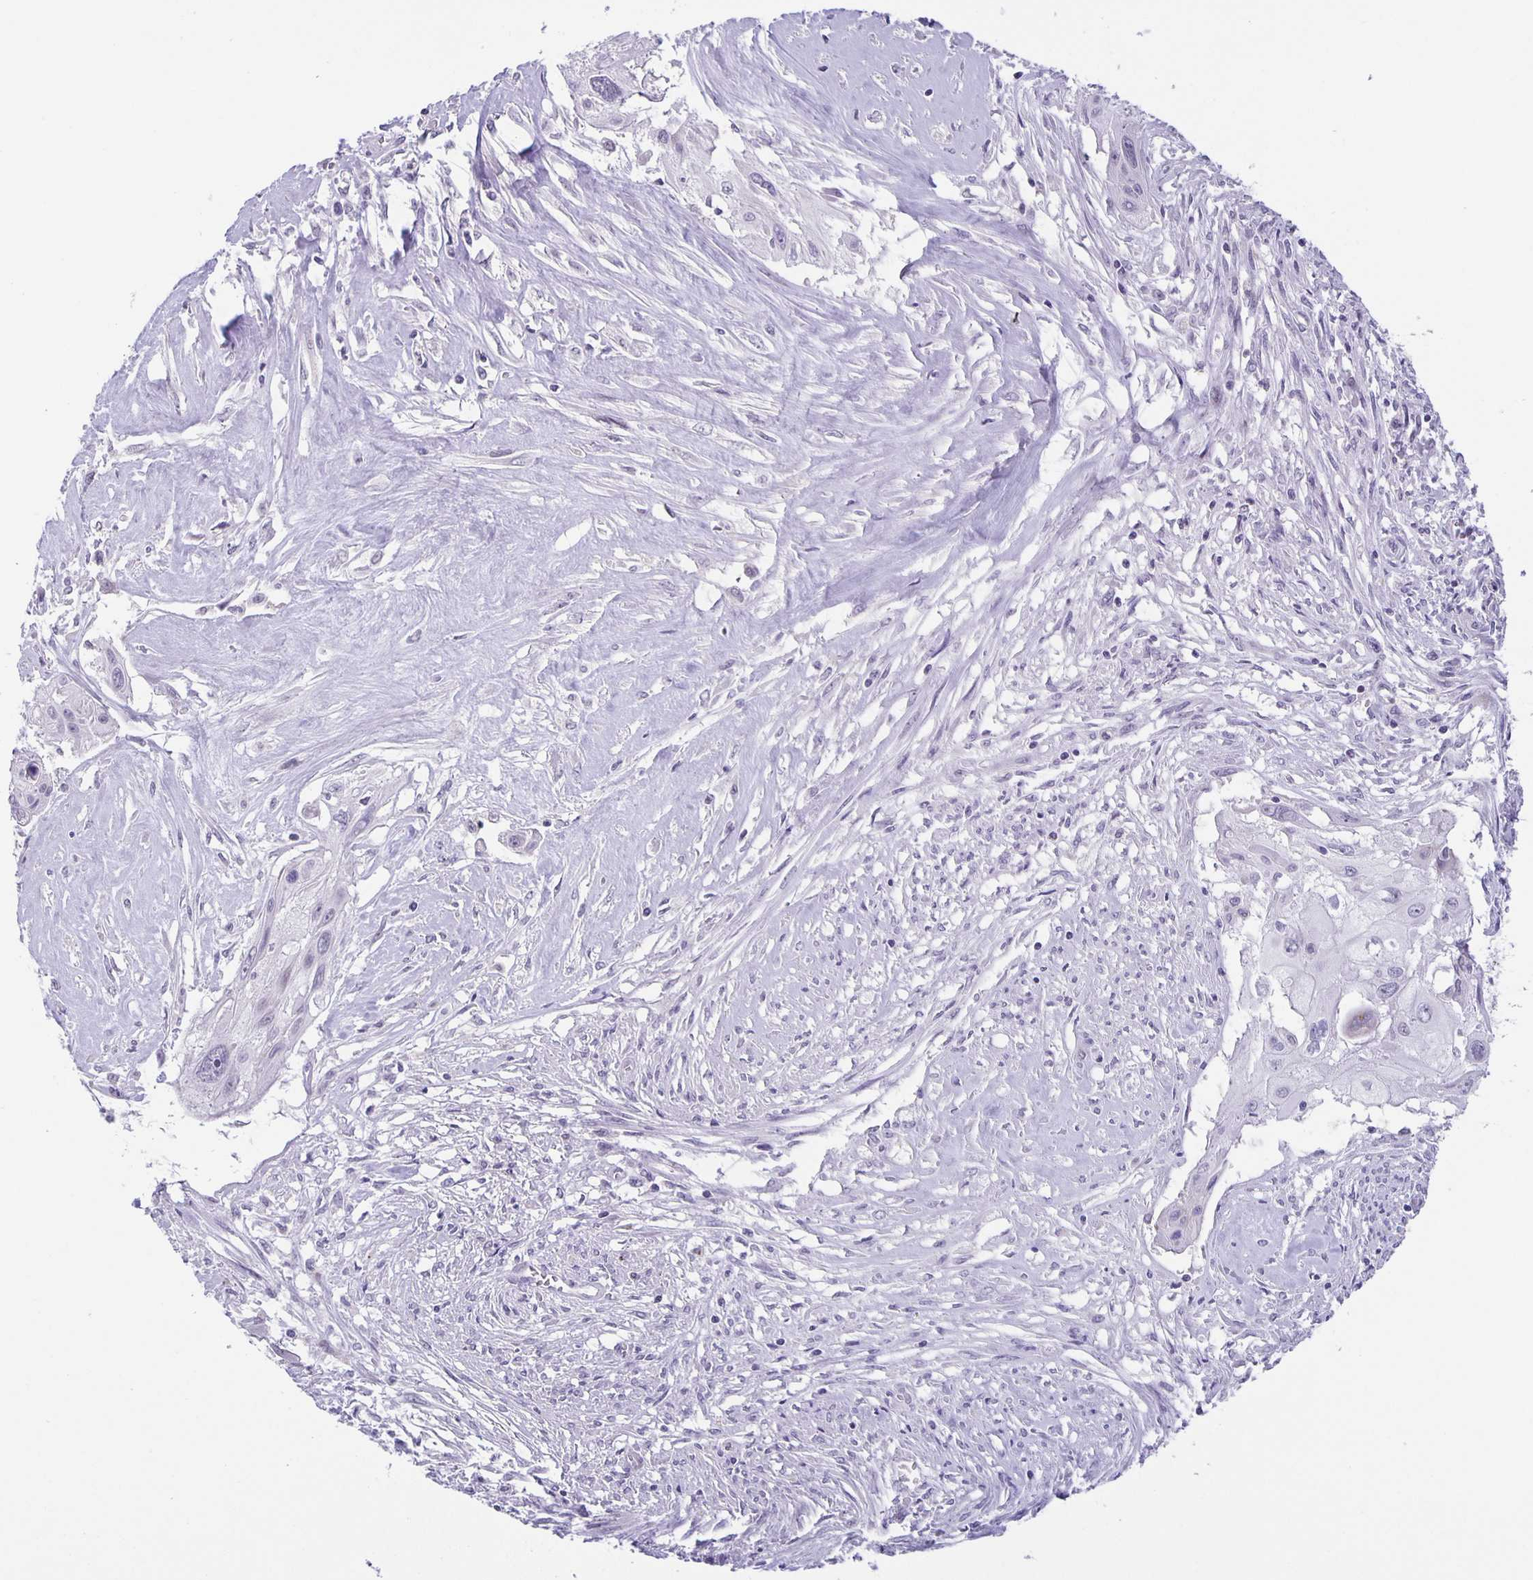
{"staining": {"intensity": "negative", "quantity": "none", "location": "none"}, "tissue": "cervical cancer", "cell_type": "Tumor cells", "image_type": "cancer", "snomed": [{"axis": "morphology", "description": "Squamous cell carcinoma, NOS"}, {"axis": "topography", "description": "Cervix"}], "caption": "Cervical squamous cell carcinoma was stained to show a protein in brown. There is no significant positivity in tumor cells.", "gene": "PHRF1", "patient": {"sex": "female", "age": 49}}